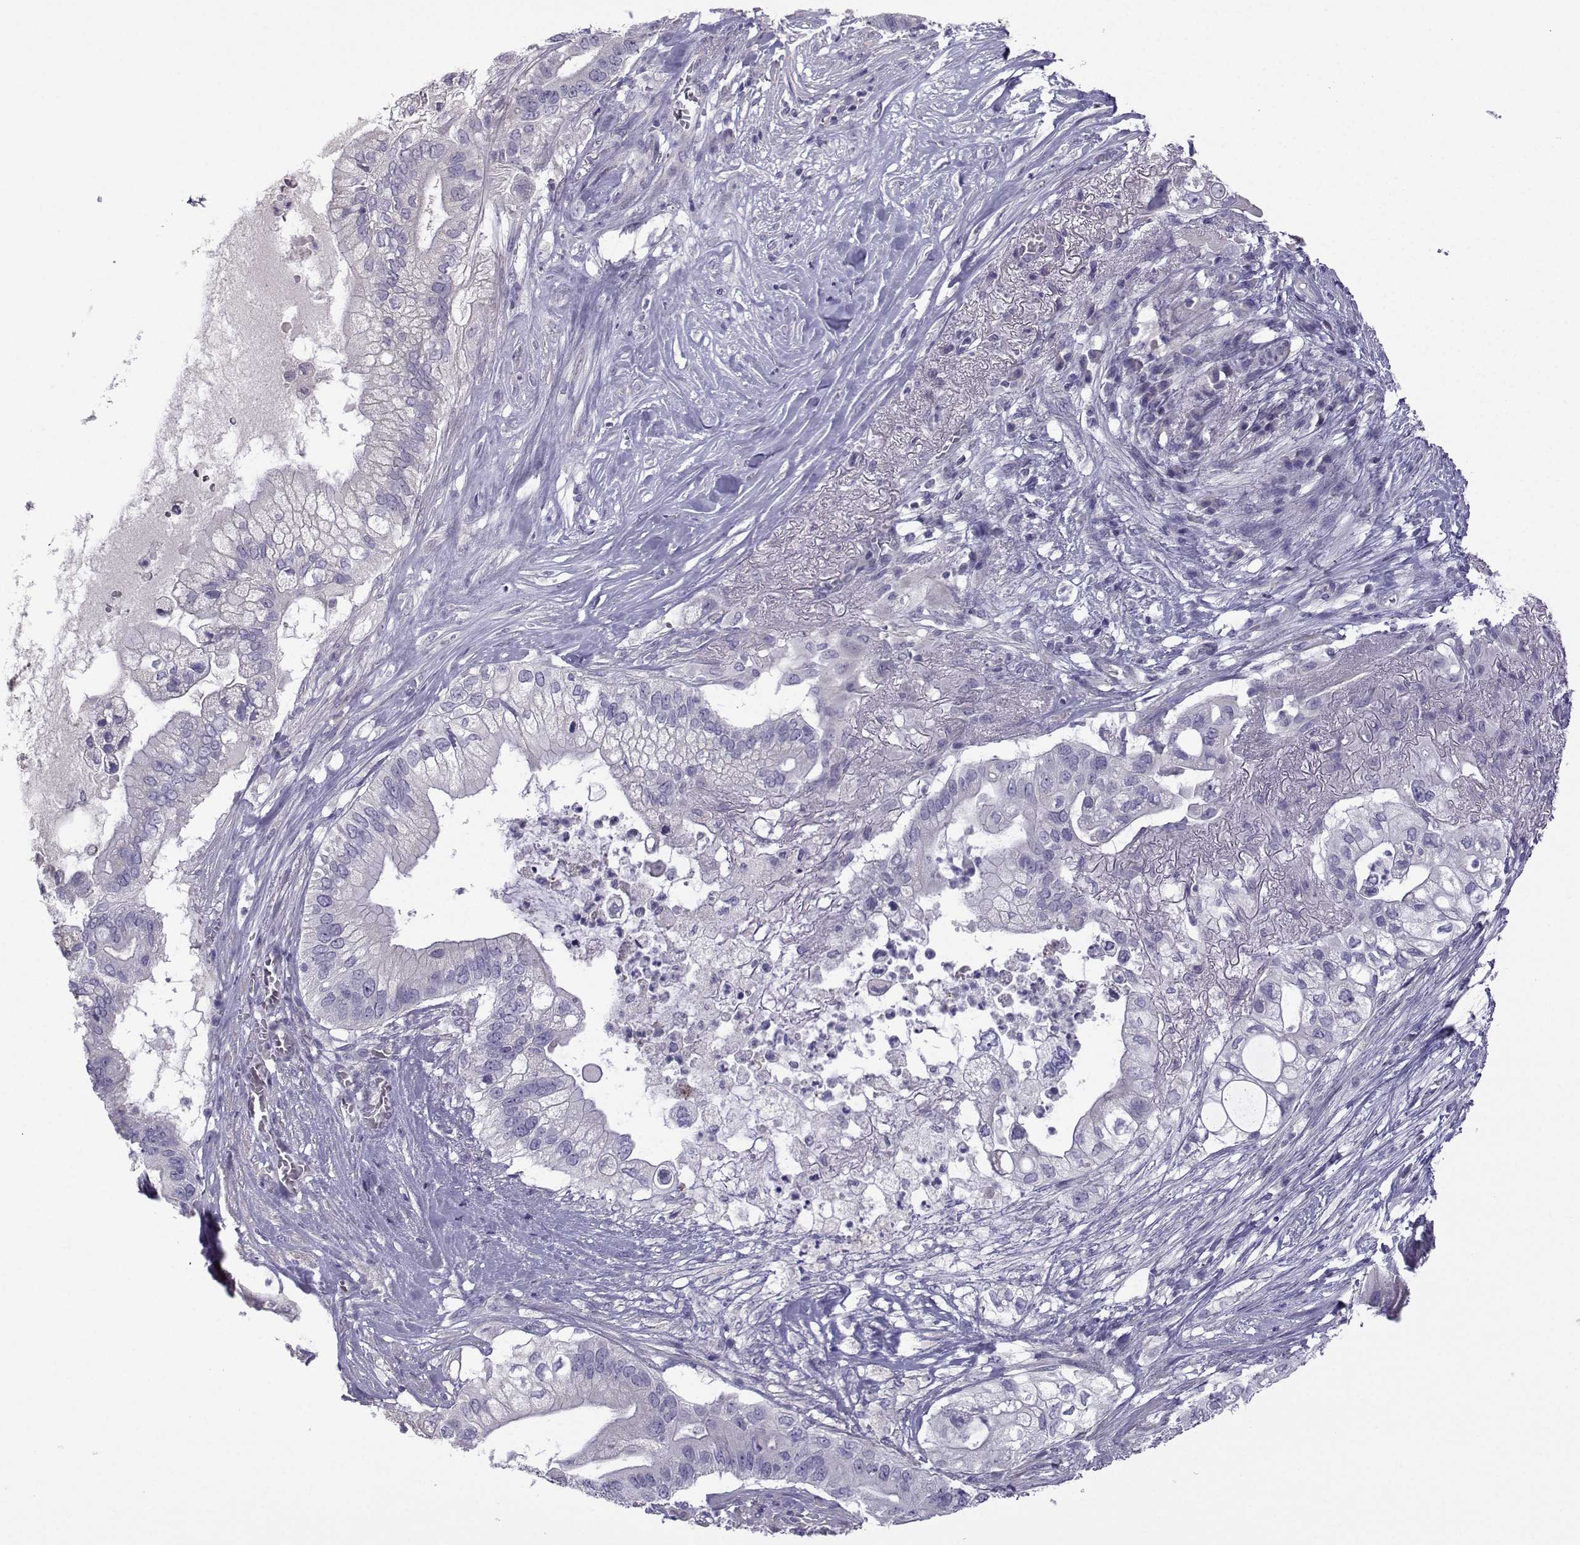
{"staining": {"intensity": "negative", "quantity": "none", "location": "none"}, "tissue": "pancreatic cancer", "cell_type": "Tumor cells", "image_type": "cancer", "snomed": [{"axis": "morphology", "description": "Adenocarcinoma, NOS"}, {"axis": "topography", "description": "Pancreas"}], "caption": "High magnification brightfield microscopy of pancreatic cancer (adenocarcinoma) stained with DAB (brown) and counterstained with hematoxylin (blue): tumor cells show no significant positivity.", "gene": "SPACA7", "patient": {"sex": "female", "age": 72}}